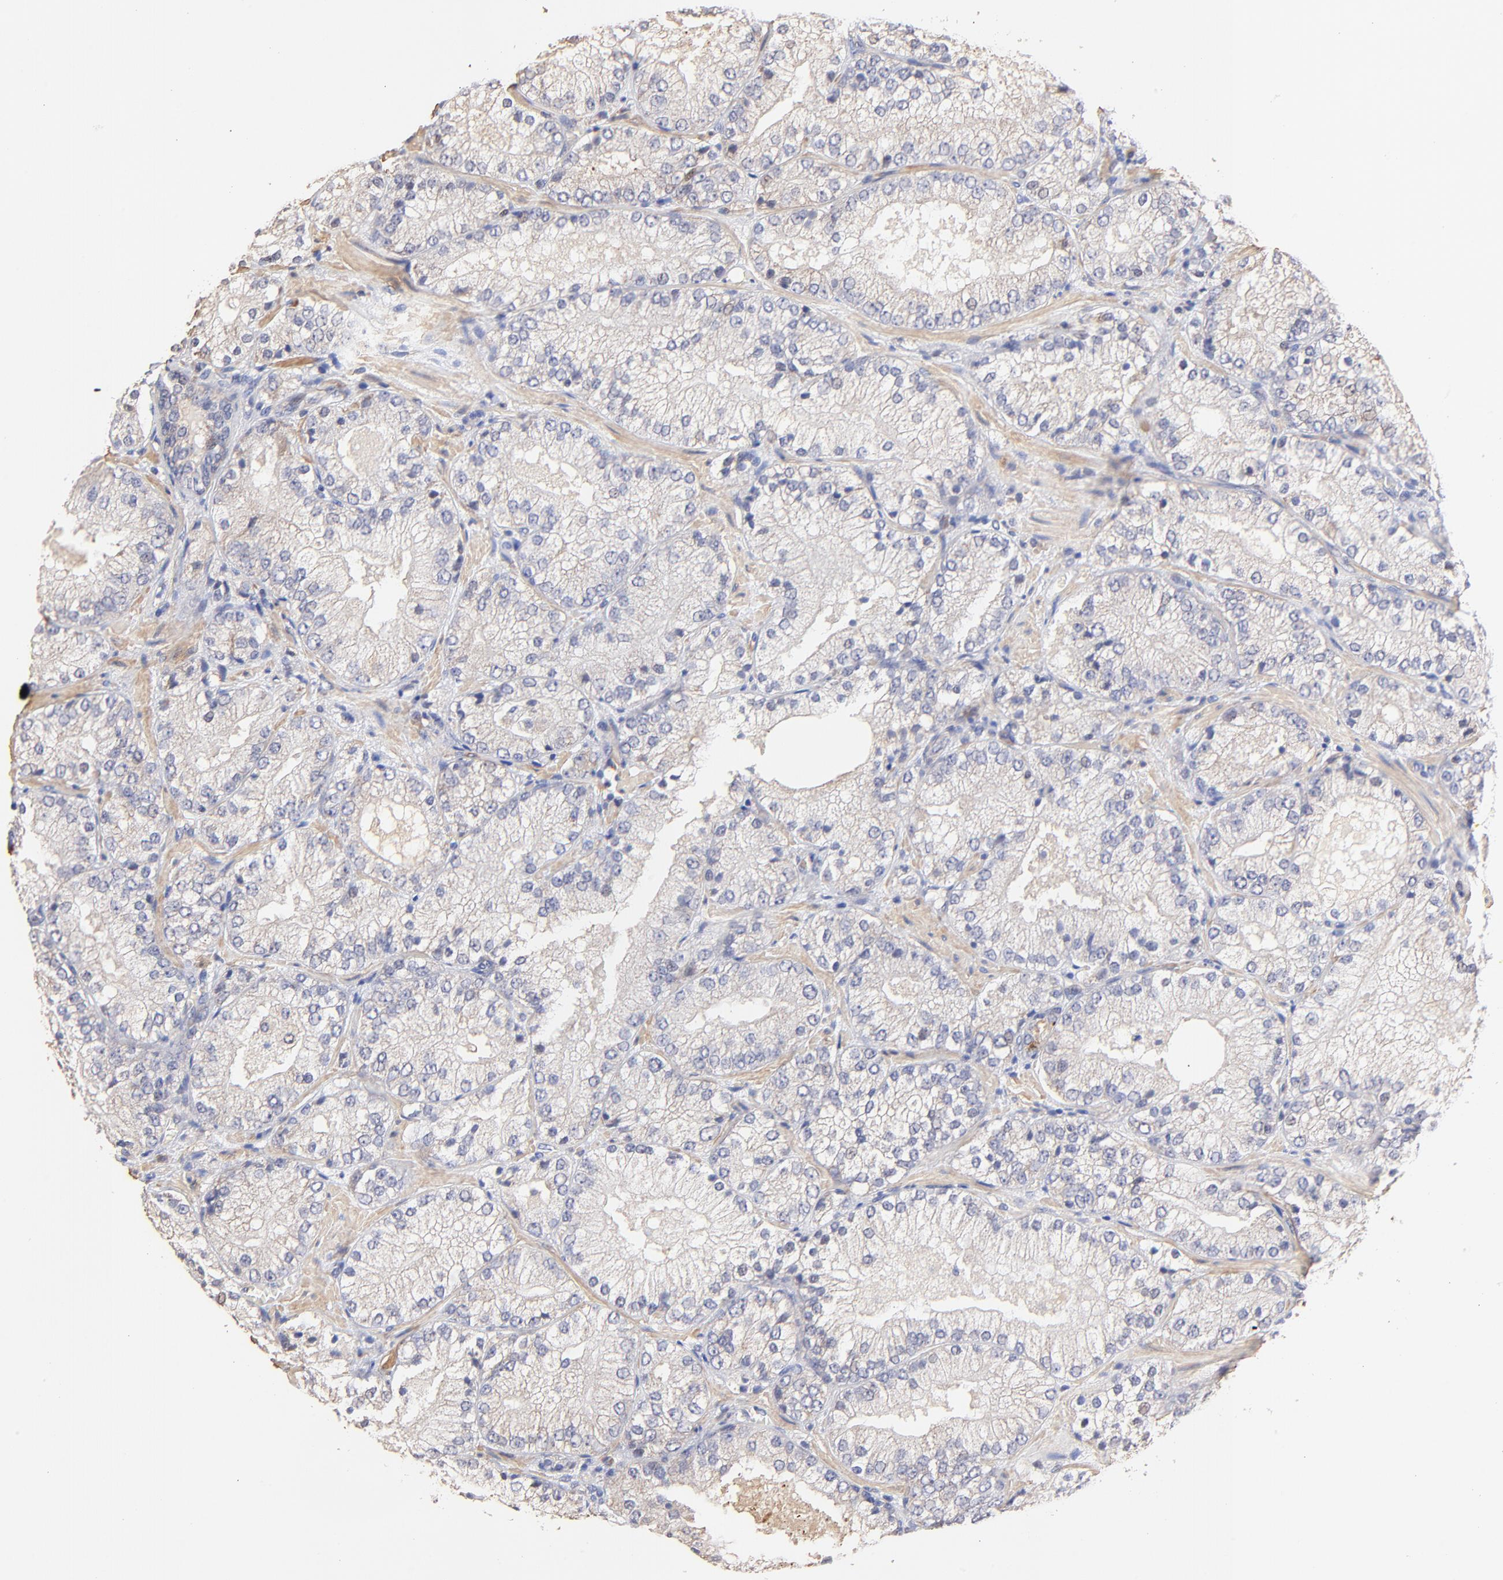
{"staining": {"intensity": "weak", "quantity": ">75%", "location": "cytoplasmic/membranous"}, "tissue": "prostate cancer", "cell_type": "Tumor cells", "image_type": "cancer", "snomed": [{"axis": "morphology", "description": "Adenocarcinoma, Low grade"}, {"axis": "topography", "description": "Prostate"}], "caption": "This image displays IHC staining of prostate cancer, with low weak cytoplasmic/membranous positivity in approximately >75% of tumor cells.", "gene": "BBOF1", "patient": {"sex": "male", "age": 60}}